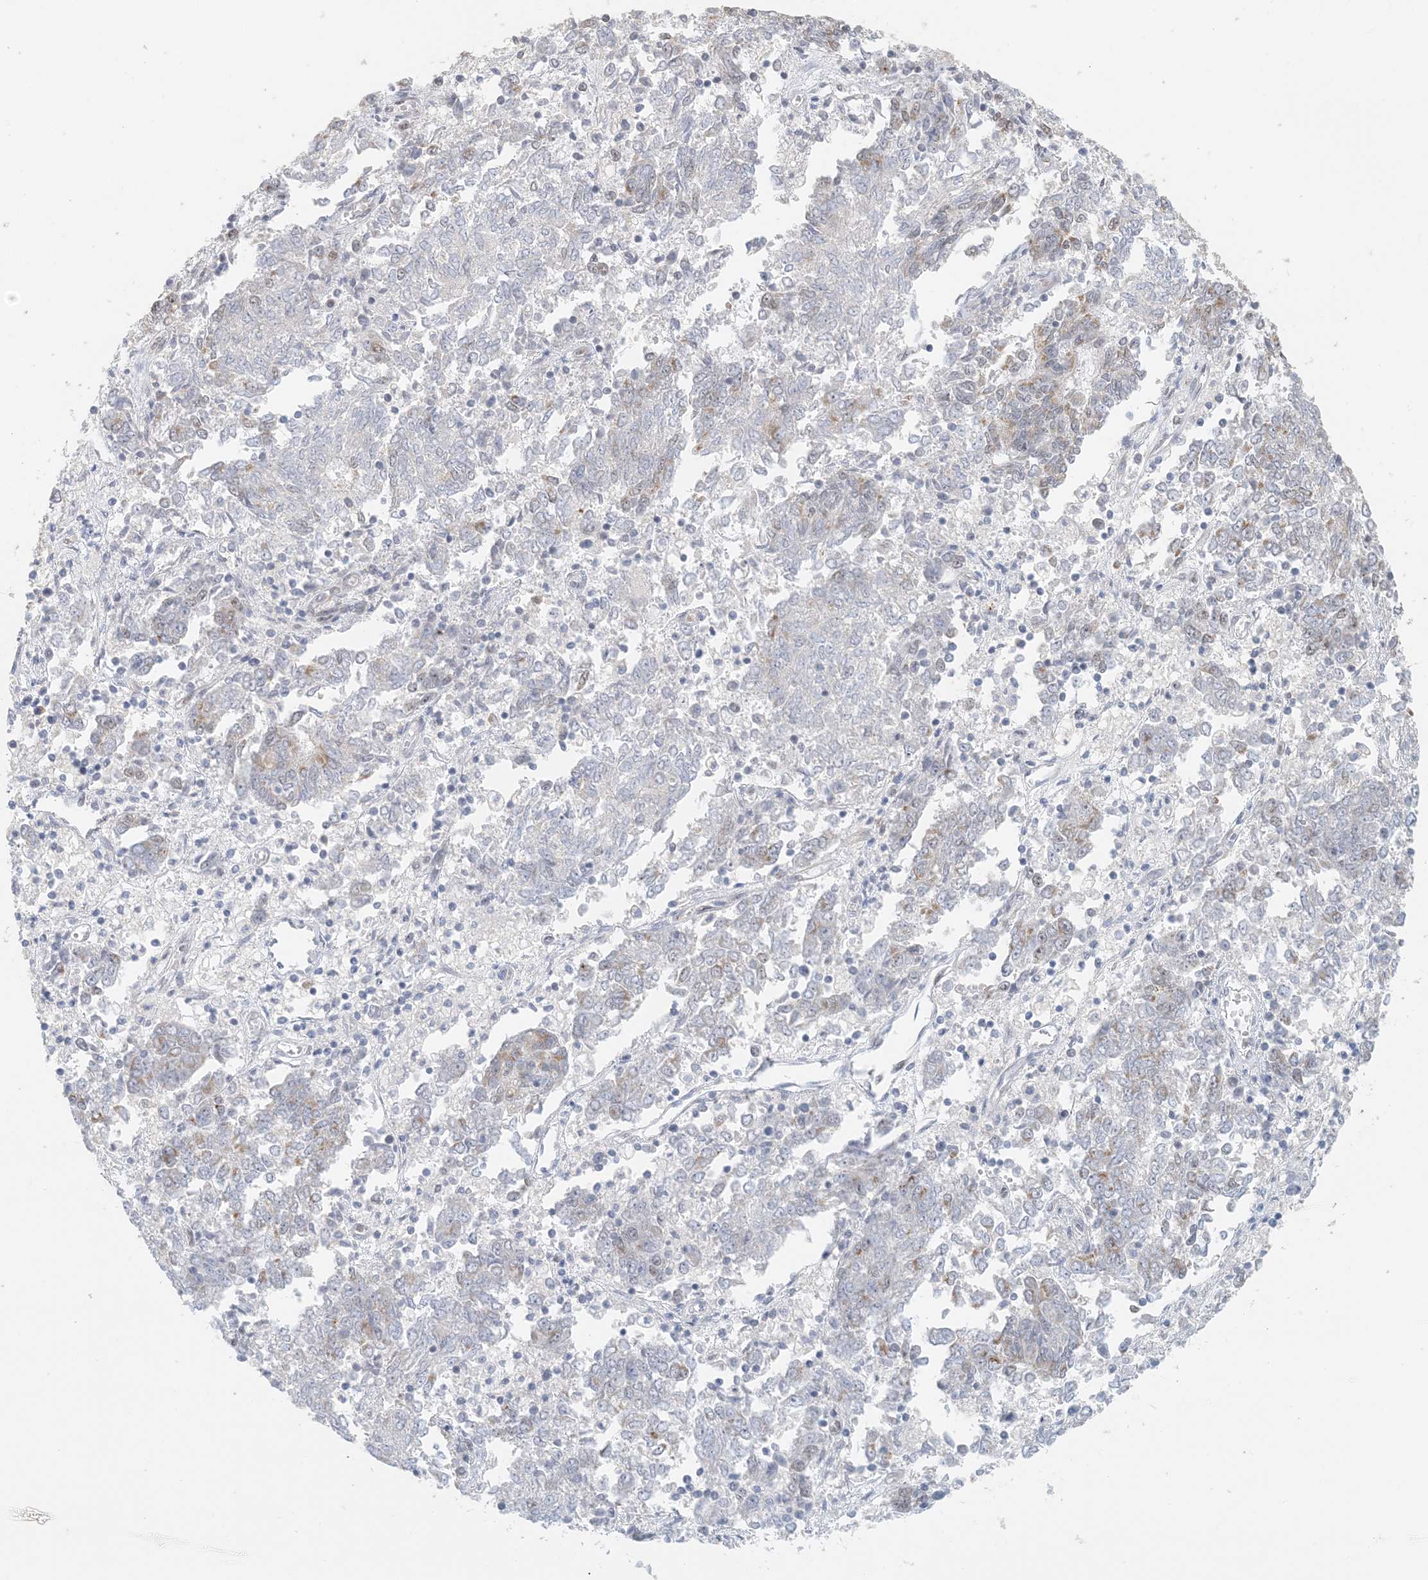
{"staining": {"intensity": "weak", "quantity": "<25%", "location": "cytoplasmic/membranous"}, "tissue": "endometrial cancer", "cell_type": "Tumor cells", "image_type": "cancer", "snomed": [{"axis": "morphology", "description": "Adenocarcinoma, NOS"}, {"axis": "topography", "description": "Endometrium"}], "caption": "Immunohistochemical staining of human endometrial cancer displays no significant expression in tumor cells.", "gene": "ZCCHC4", "patient": {"sex": "female", "age": 80}}